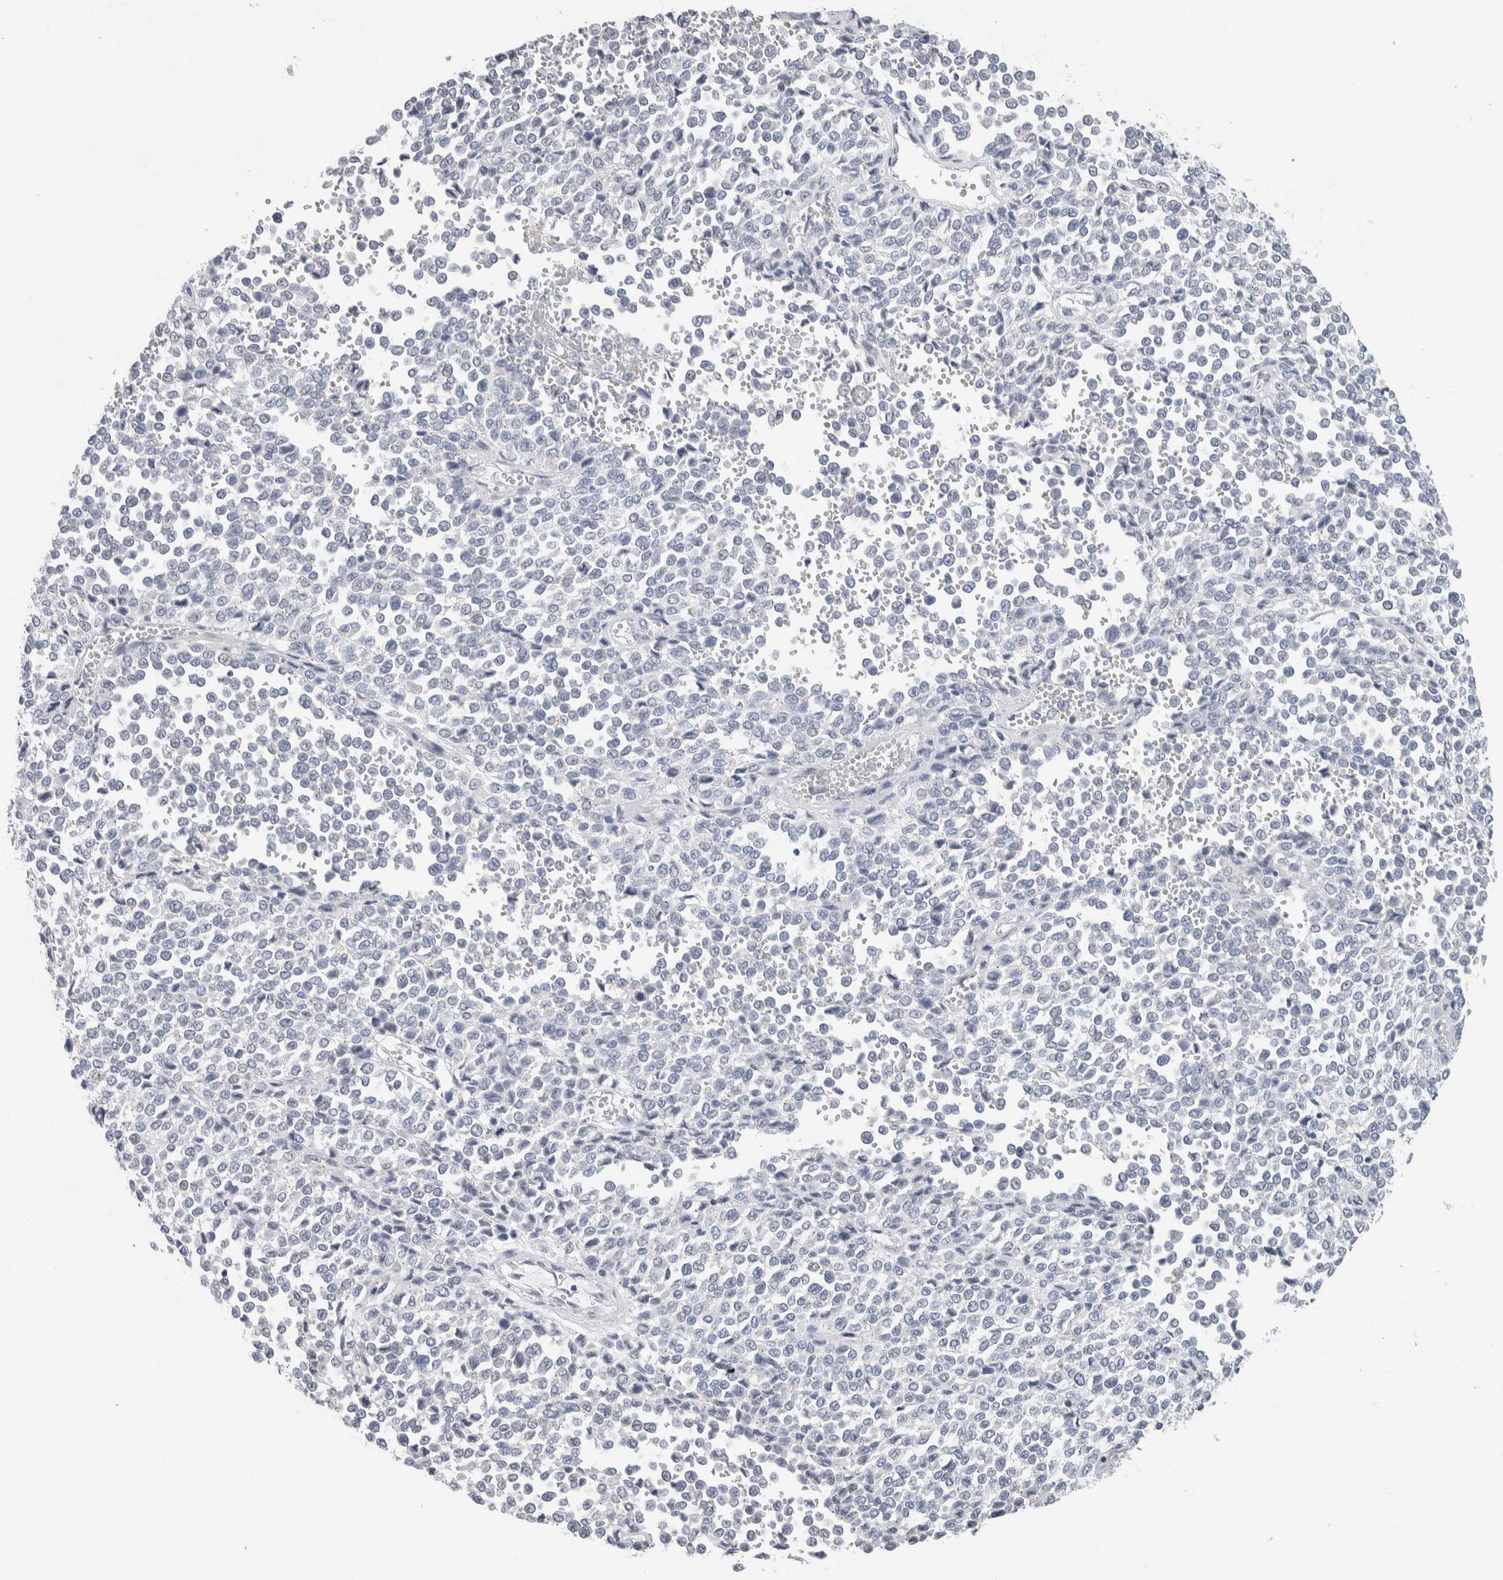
{"staining": {"intensity": "negative", "quantity": "none", "location": "none"}, "tissue": "melanoma", "cell_type": "Tumor cells", "image_type": "cancer", "snomed": [{"axis": "morphology", "description": "Malignant melanoma, Metastatic site"}, {"axis": "topography", "description": "Pancreas"}], "caption": "A photomicrograph of melanoma stained for a protein reveals no brown staining in tumor cells.", "gene": "SCN2A", "patient": {"sex": "female", "age": 30}}